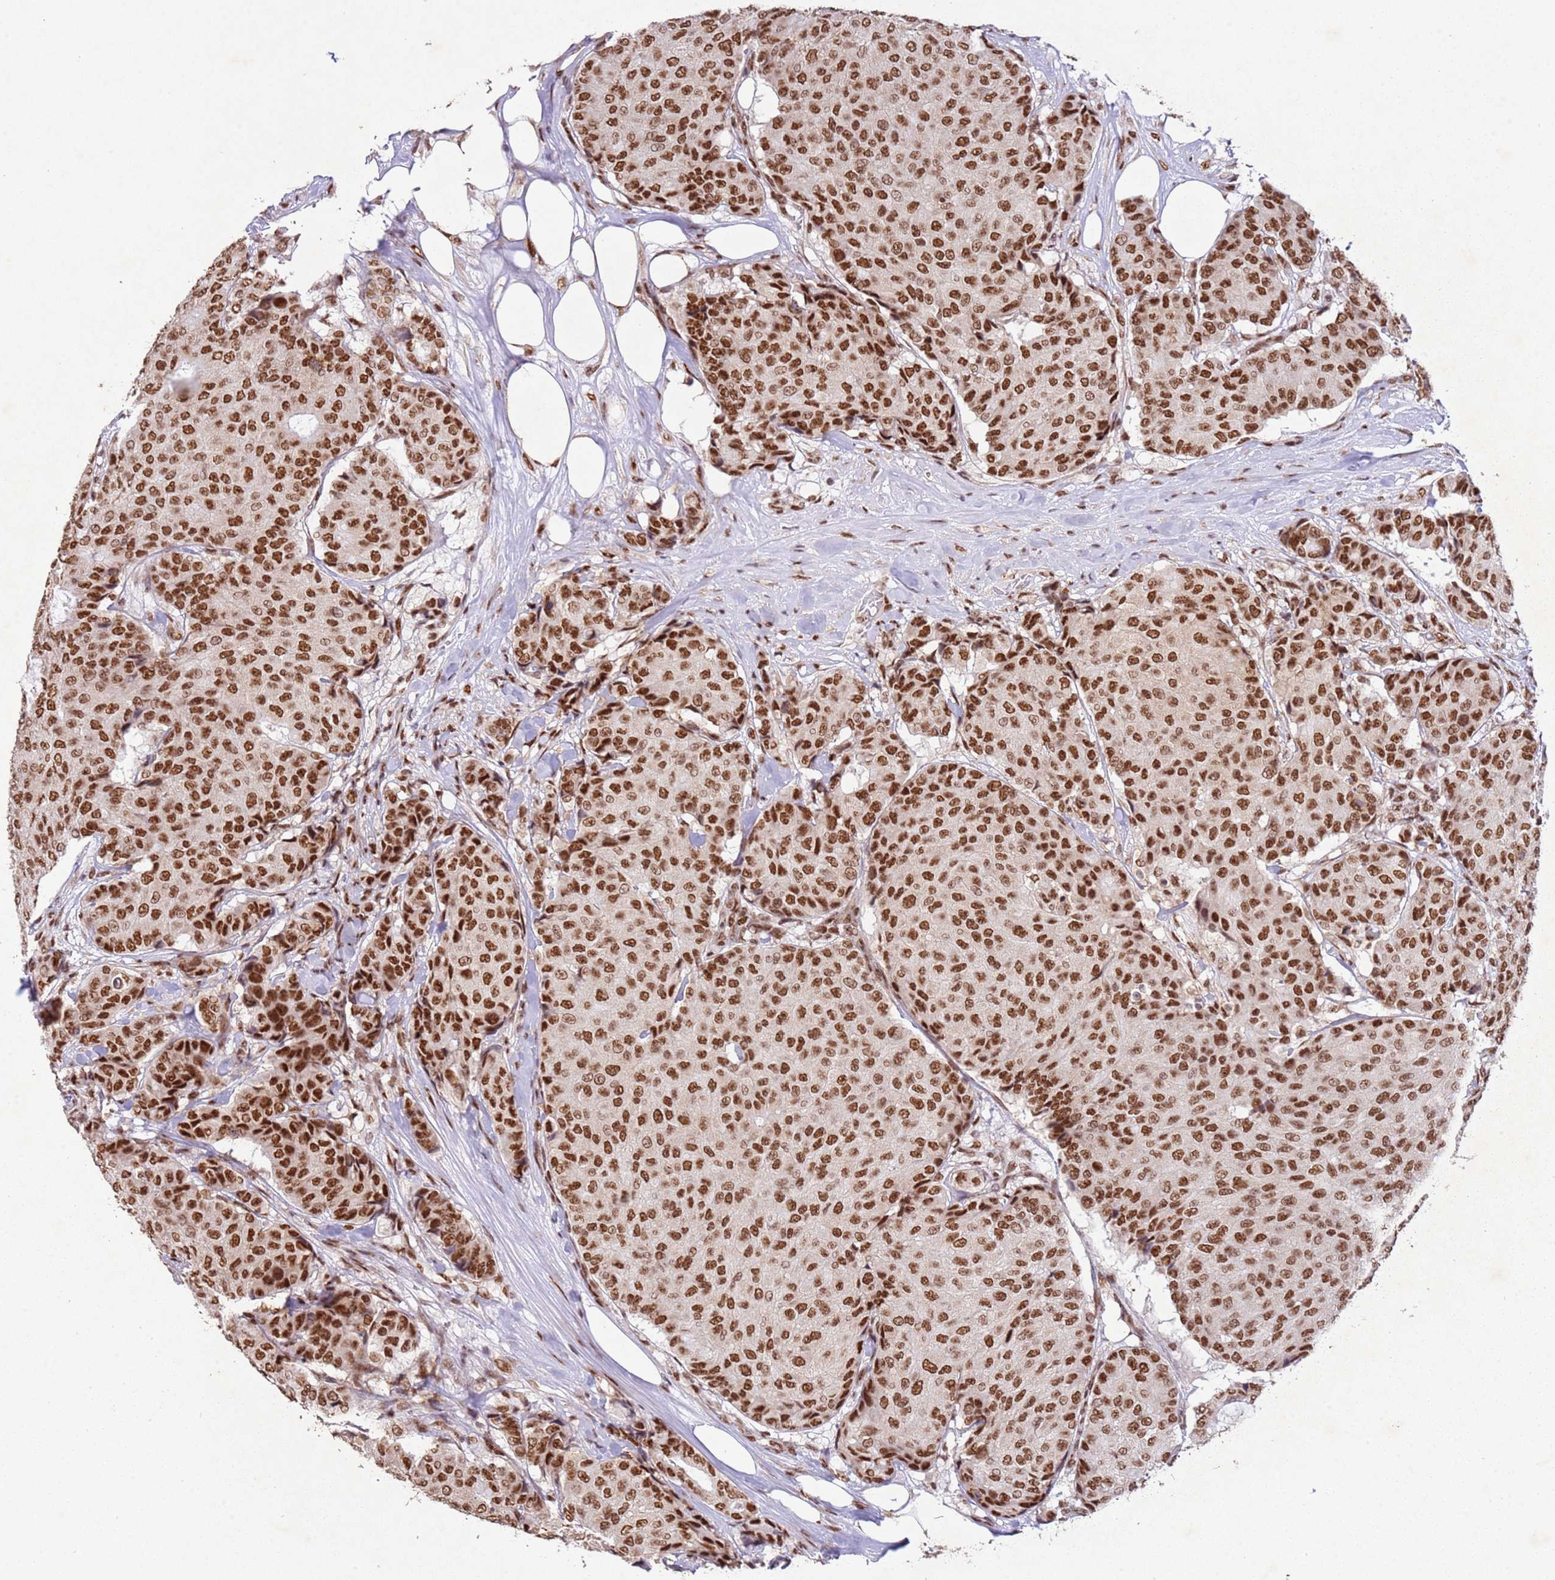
{"staining": {"intensity": "strong", "quantity": ">75%", "location": "nuclear"}, "tissue": "breast cancer", "cell_type": "Tumor cells", "image_type": "cancer", "snomed": [{"axis": "morphology", "description": "Duct carcinoma"}, {"axis": "topography", "description": "Breast"}], "caption": "IHC histopathology image of neoplastic tissue: breast cancer (invasive ductal carcinoma) stained using immunohistochemistry displays high levels of strong protein expression localized specifically in the nuclear of tumor cells, appearing as a nuclear brown color.", "gene": "ESF1", "patient": {"sex": "female", "age": 75}}